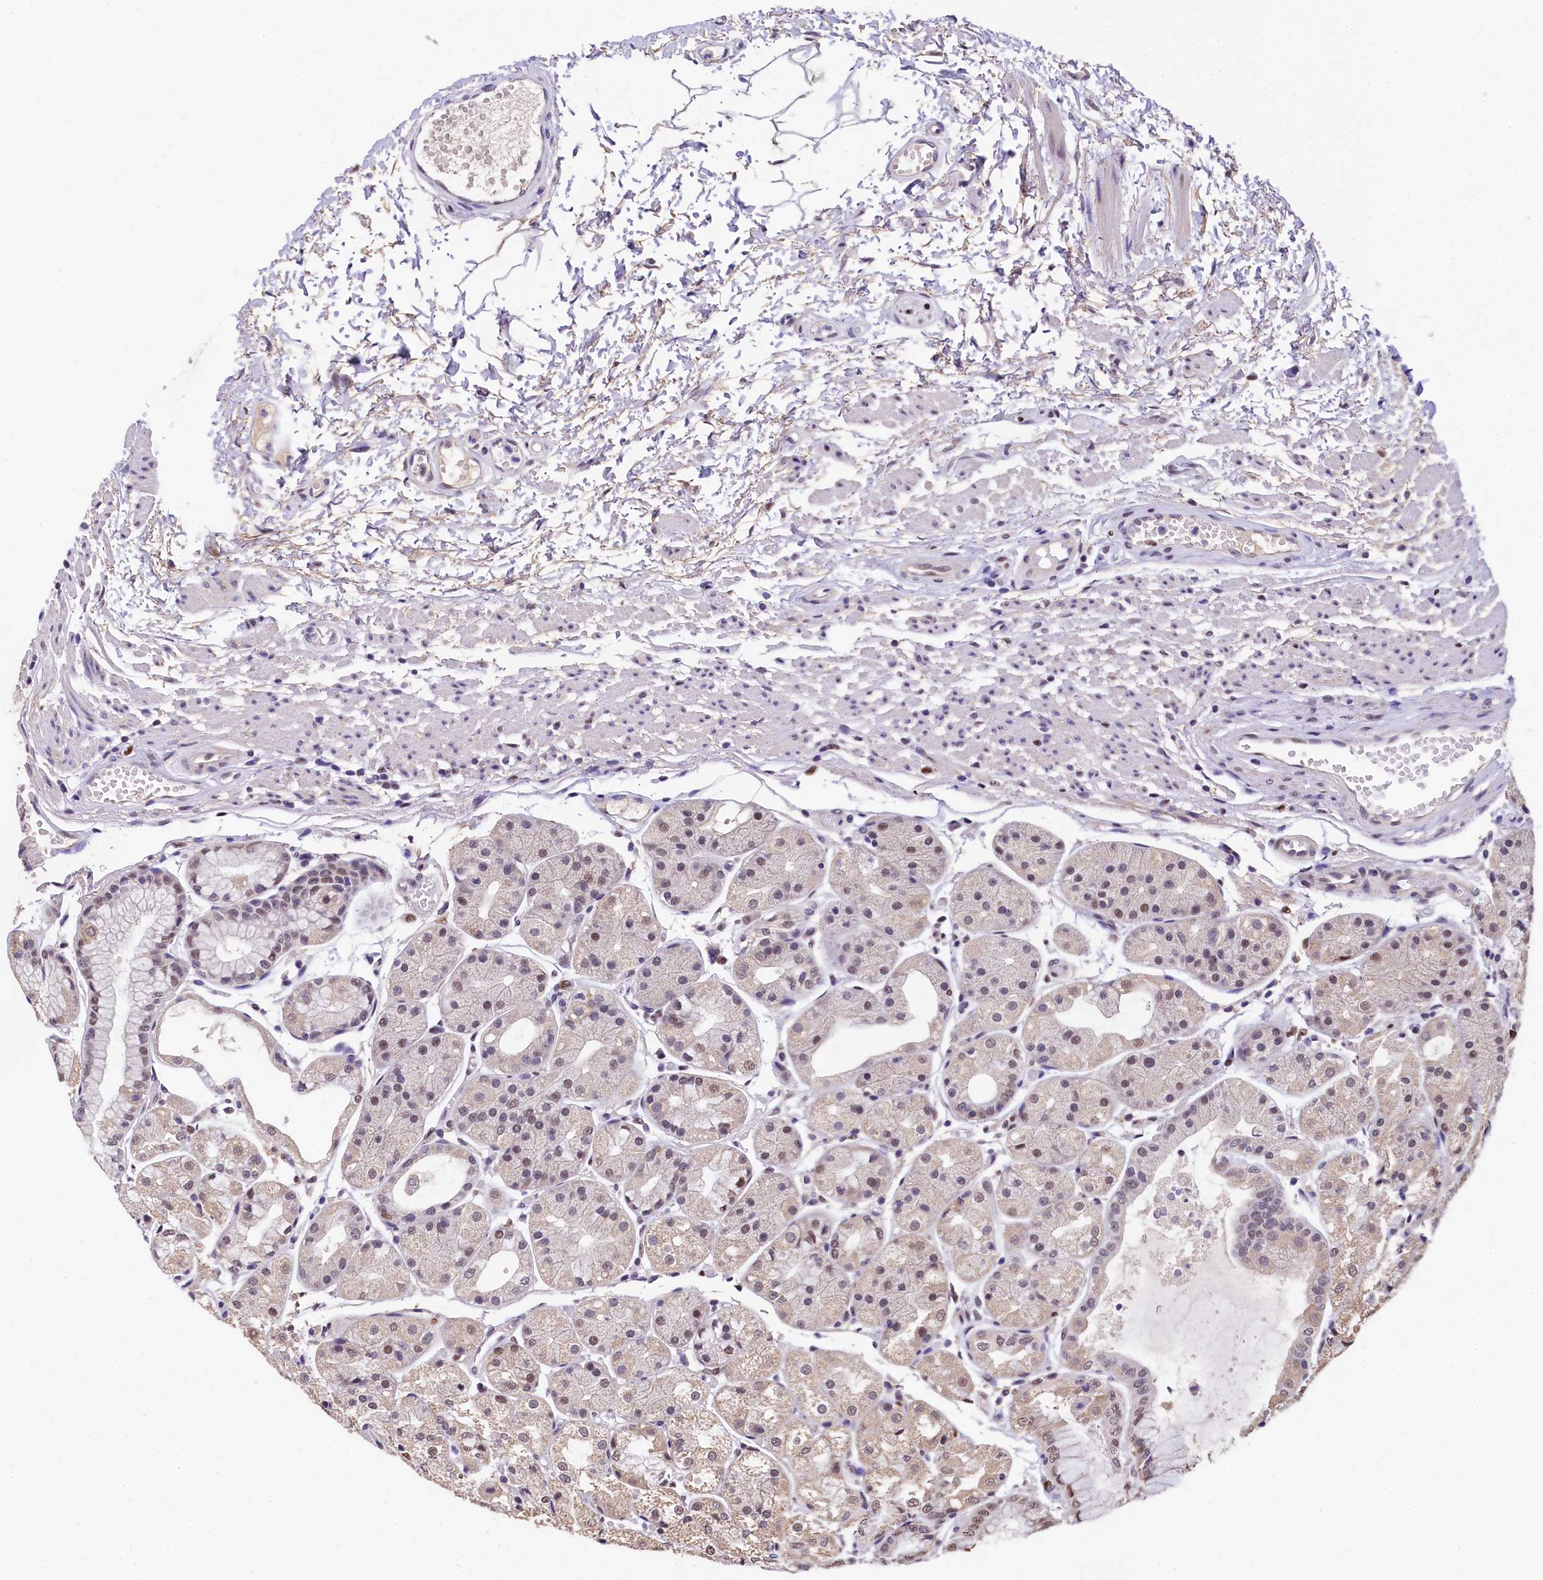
{"staining": {"intensity": "moderate", "quantity": "25%-75%", "location": "nuclear"}, "tissue": "stomach", "cell_type": "Glandular cells", "image_type": "normal", "snomed": [{"axis": "morphology", "description": "Normal tissue, NOS"}, {"axis": "topography", "description": "Stomach, upper"}], "caption": "The micrograph demonstrates immunohistochemical staining of unremarkable stomach. There is moderate nuclear staining is seen in about 25%-75% of glandular cells.", "gene": "HECTD4", "patient": {"sex": "male", "age": 72}}